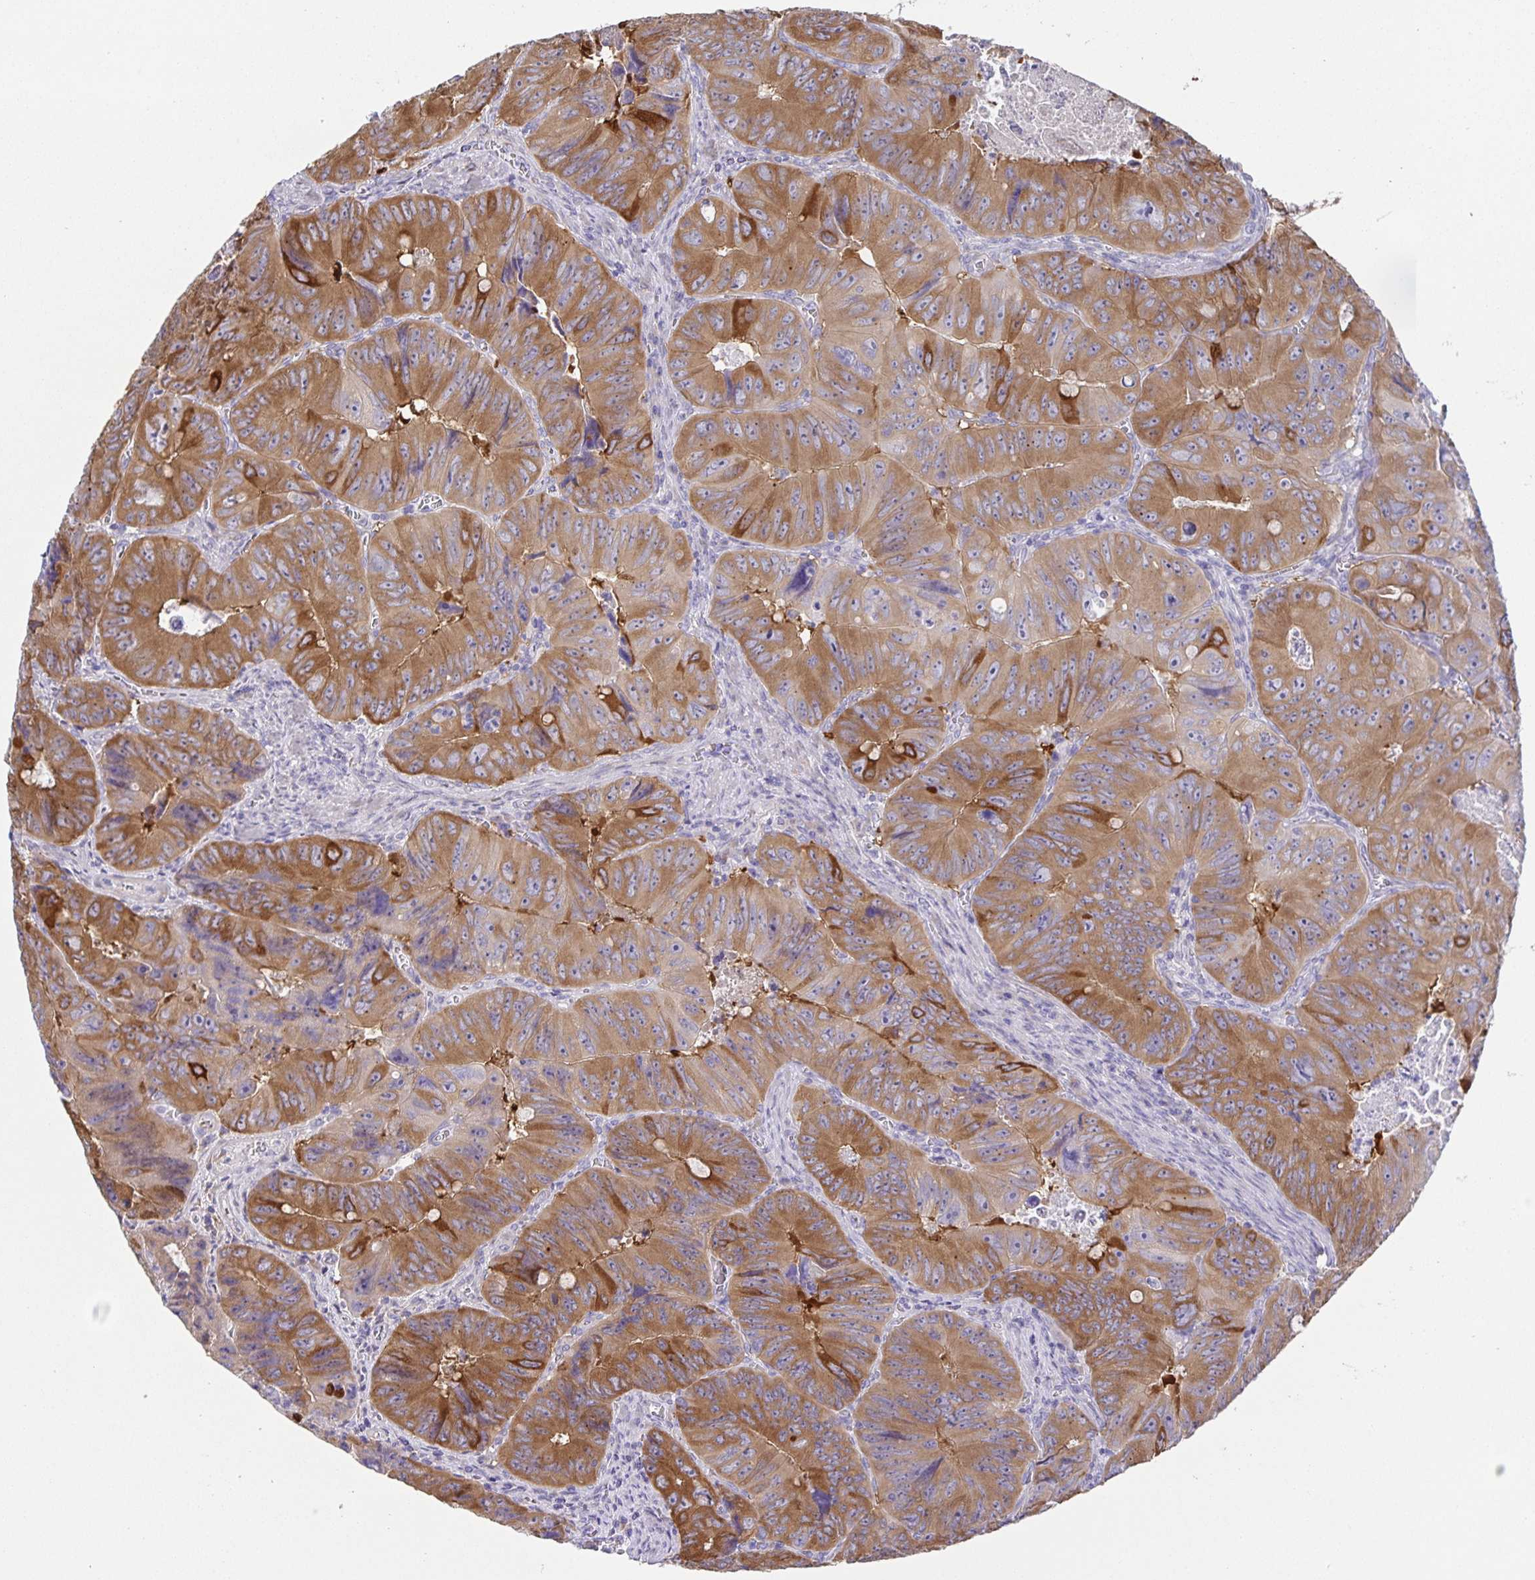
{"staining": {"intensity": "moderate", "quantity": ">75%", "location": "cytoplasmic/membranous"}, "tissue": "colorectal cancer", "cell_type": "Tumor cells", "image_type": "cancer", "snomed": [{"axis": "morphology", "description": "Adenocarcinoma, NOS"}, {"axis": "topography", "description": "Colon"}], "caption": "Brown immunohistochemical staining in adenocarcinoma (colorectal) reveals moderate cytoplasmic/membranous staining in about >75% of tumor cells.", "gene": "PRR36", "patient": {"sex": "female", "age": 84}}